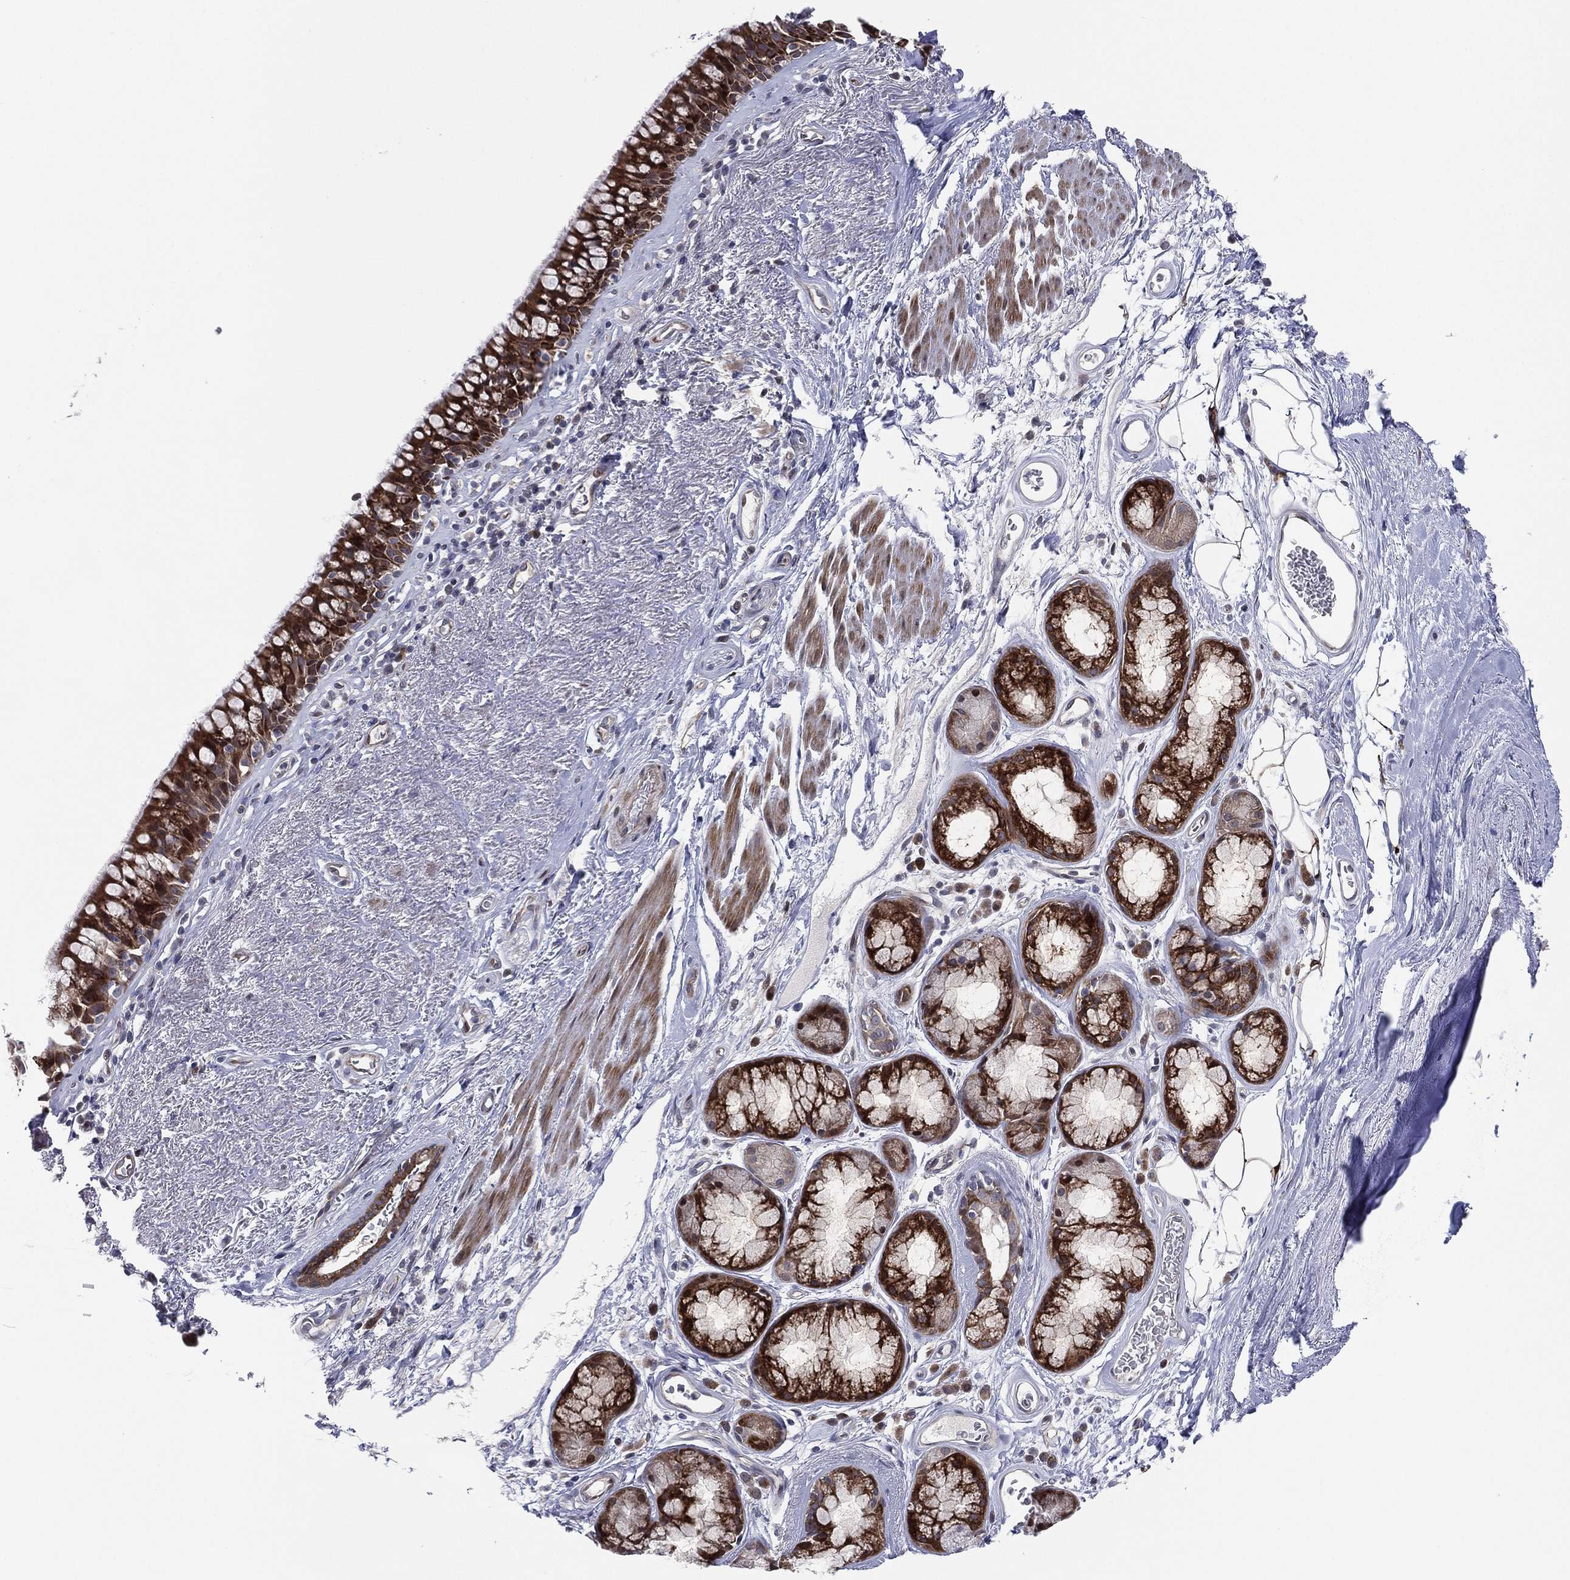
{"staining": {"intensity": "strong", "quantity": "25%-75%", "location": "cytoplasmic/membranous"}, "tissue": "bronchus", "cell_type": "Respiratory epithelial cells", "image_type": "normal", "snomed": [{"axis": "morphology", "description": "Normal tissue, NOS"}, {"axis": "topography", "description": "Bronchus"}], "caption": "This histopathology image reveals IHC staining of benign bronchus, with high strong cytoplasmic/membranous staining in about 25%-75% of respiratory epithelial cells.", "gene": "UTP14A", "patient": {"sex": "male", "age": 82}}